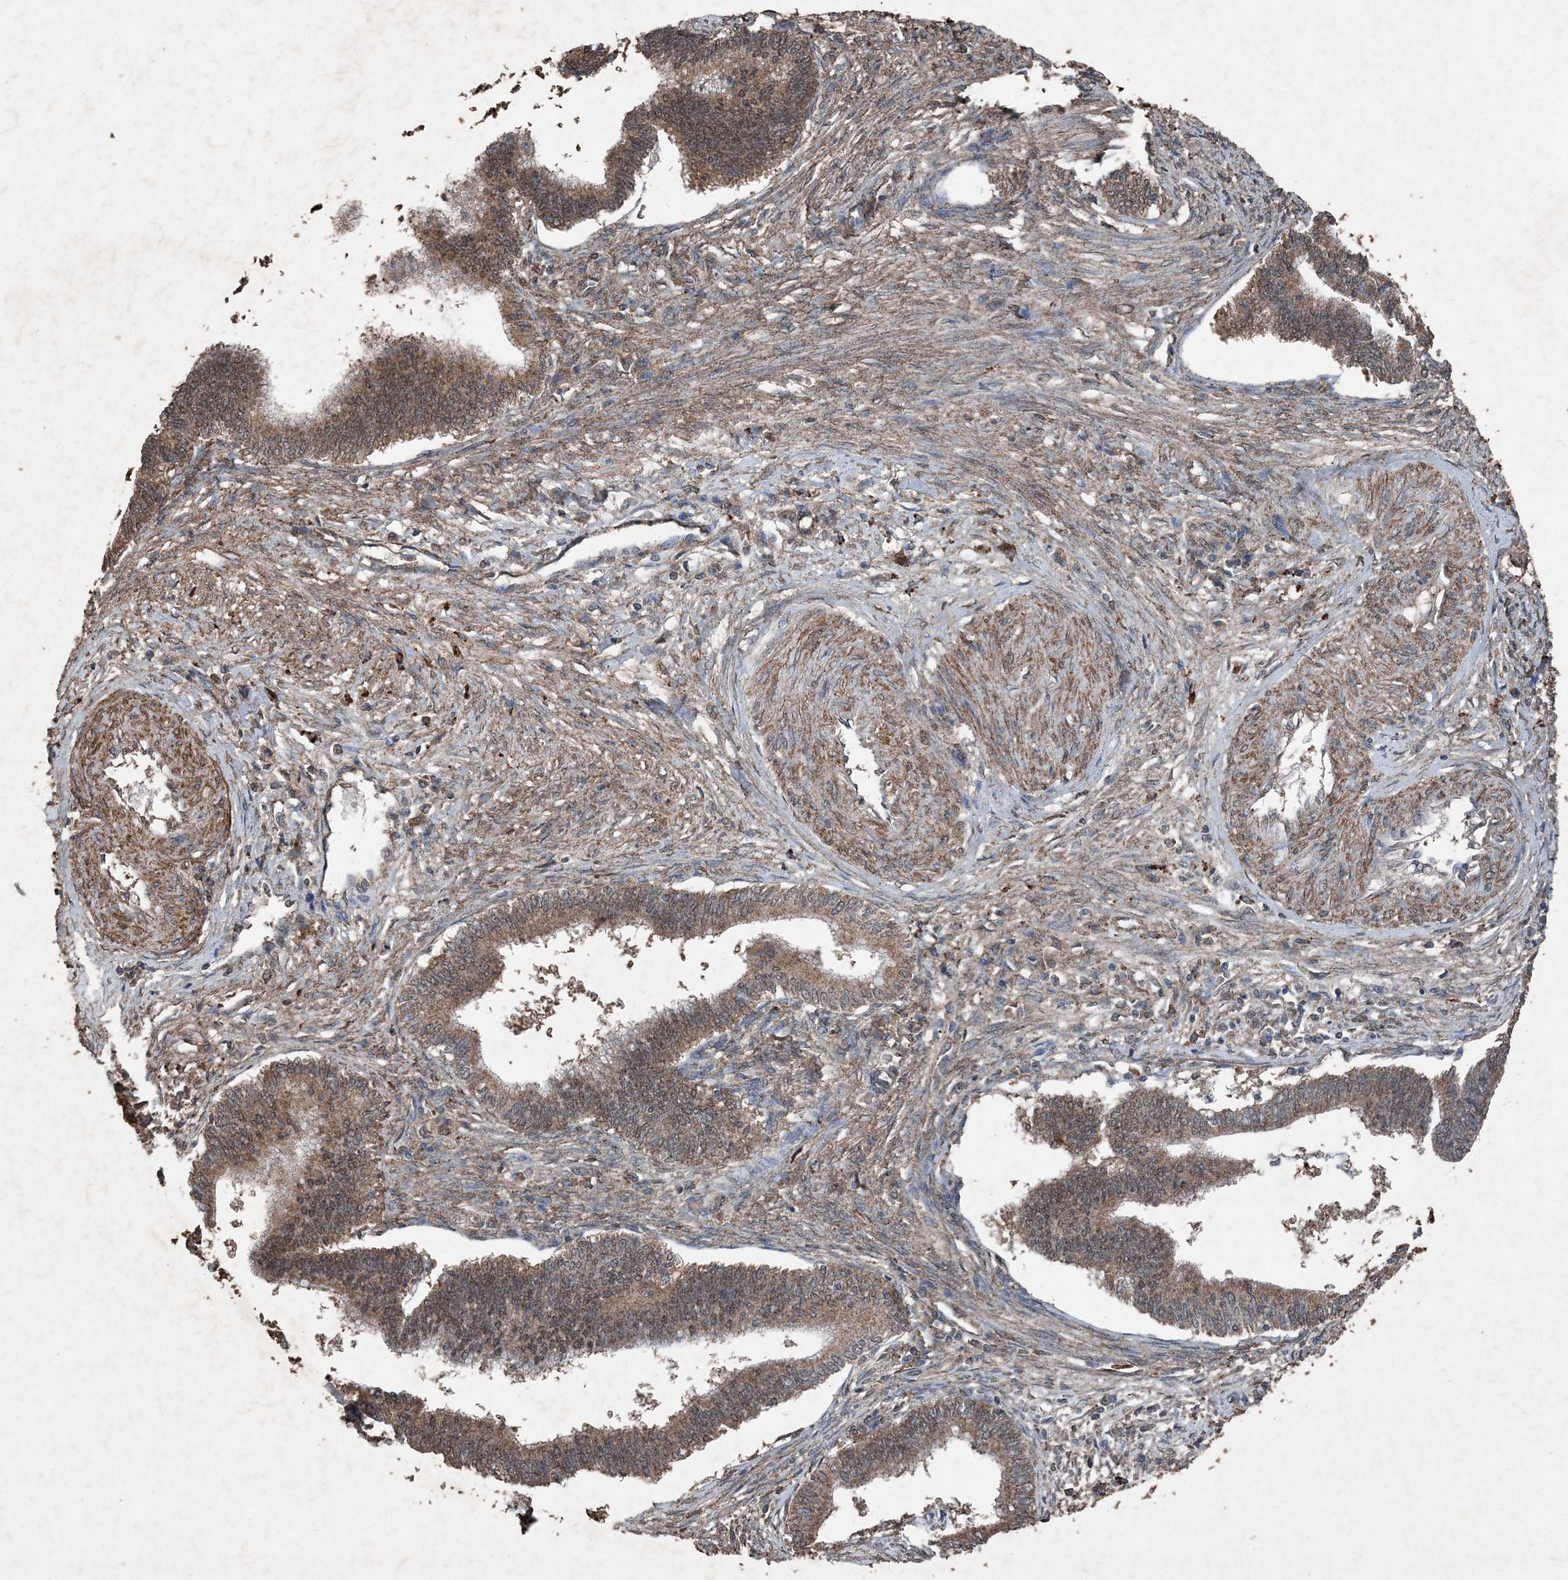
{"staining": {"intensity": "moderate", "quantity": ">75%", "location": "cytoplasmic/membranous"}, "tissue": "cervical cancer", "cell_type": "Tumor cells", "image_type": "cancer", "snomed": [{"axis": "morphology", "description": "Adenocarcinoma, NOS"}, {"axis": "topography", "description": "Cervix"}], "caption": "Moderate cytoplasmic/membranous expression is seen in approximately >75% of tumor cells in adenocarcinoma (cervical).", "gene": "FCN3", "patient": {"sex": "female", "age": 36}}